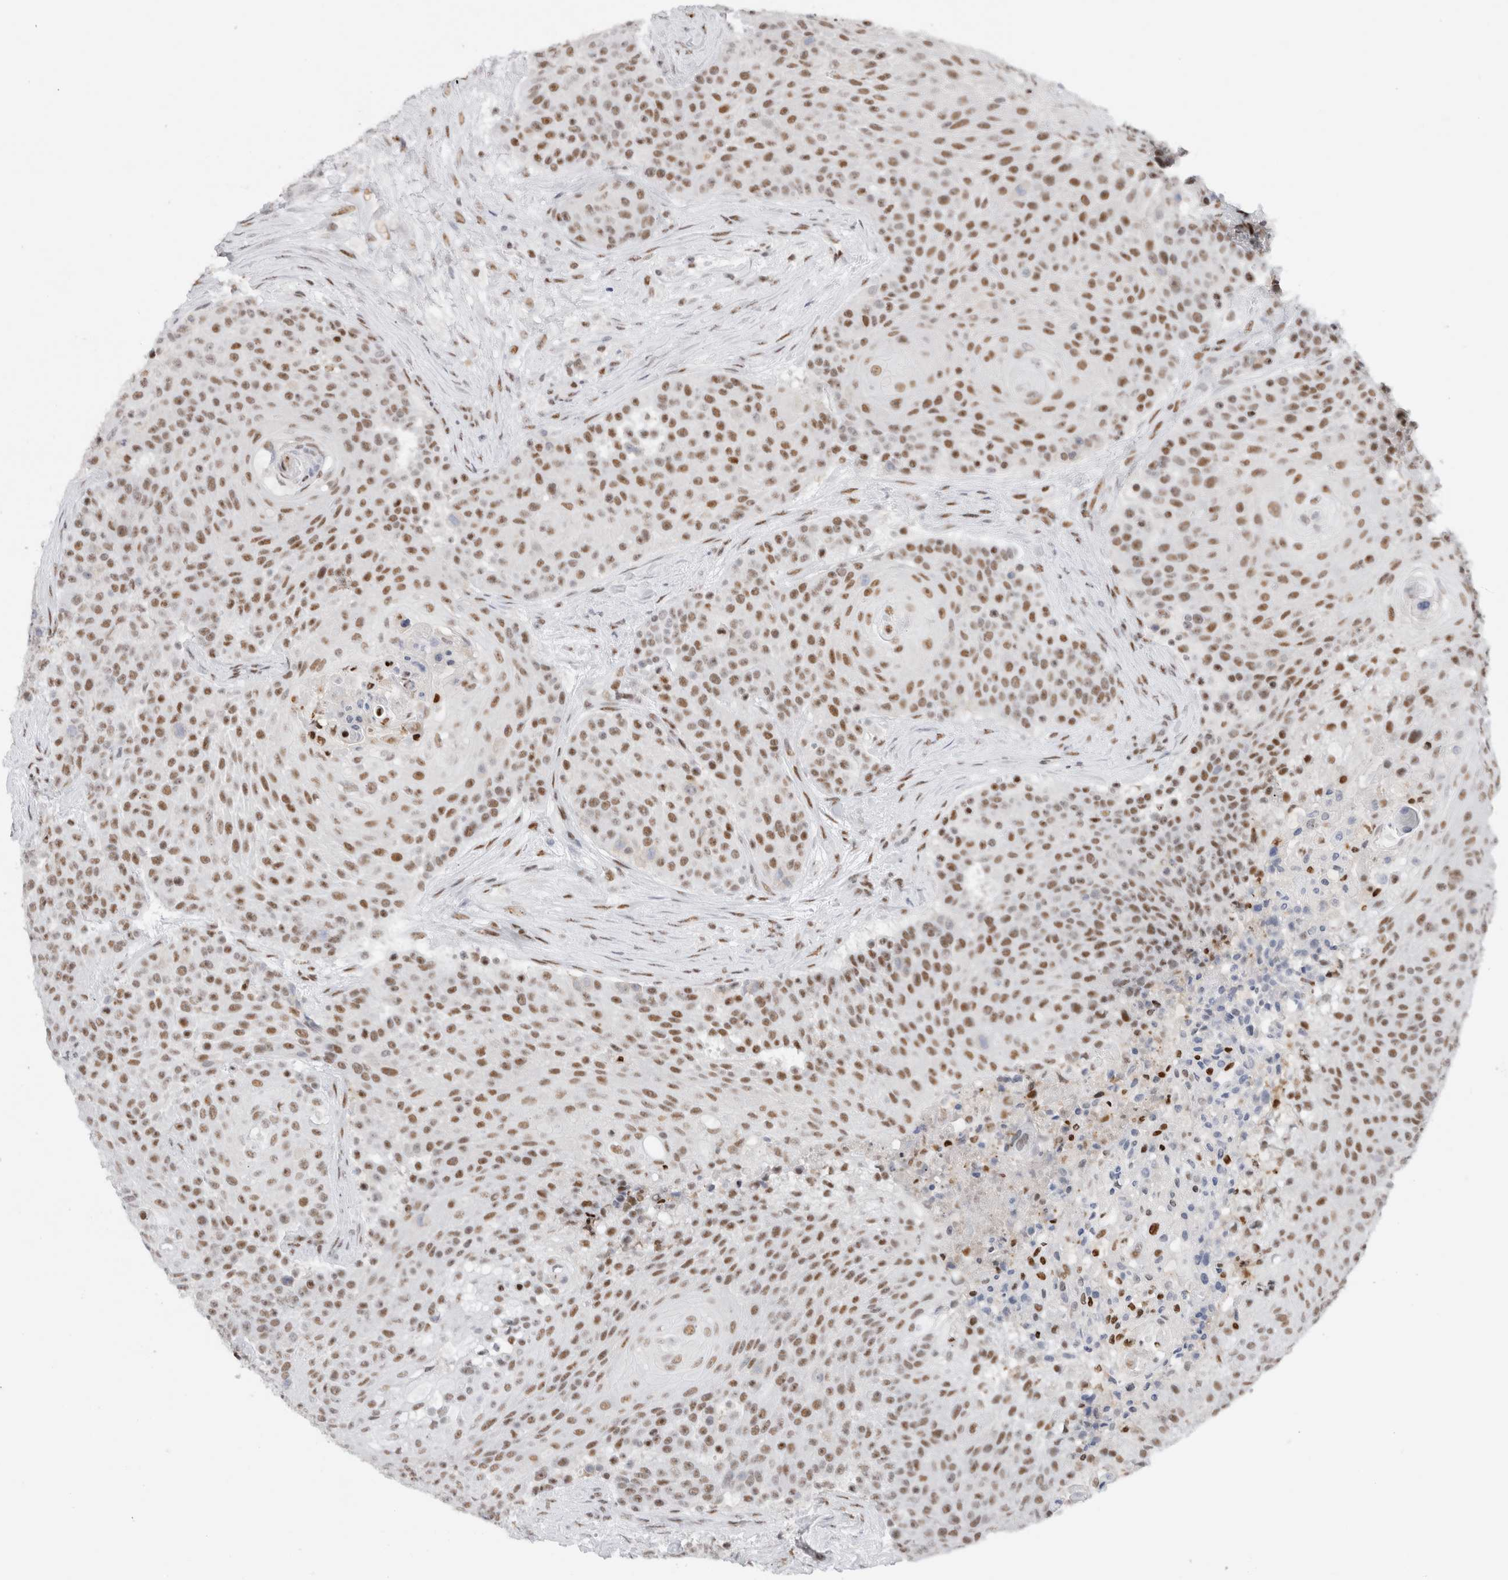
{"staining": {"intensity": "moderate", "quantity": ">75%", "location": "nuclear"}, "tissue": "urothelial cancer", "cell_type": "Tumor cells", "image_type": "cancer", "snomed": [{"axis": "morphology", "description": "Urothelial carcinoma, High grade"}, {"axis": "topography", "description": "Urinary bladder"}], "caption": "This photomicrograph exhibits immunohistochemistry (IHC) staining of urothelial cancer, with medium moderate nuclear expression in about >75% of tumor cells.", "gene": "COPS7A", "patient": {"sex": "female", "age": 63}}